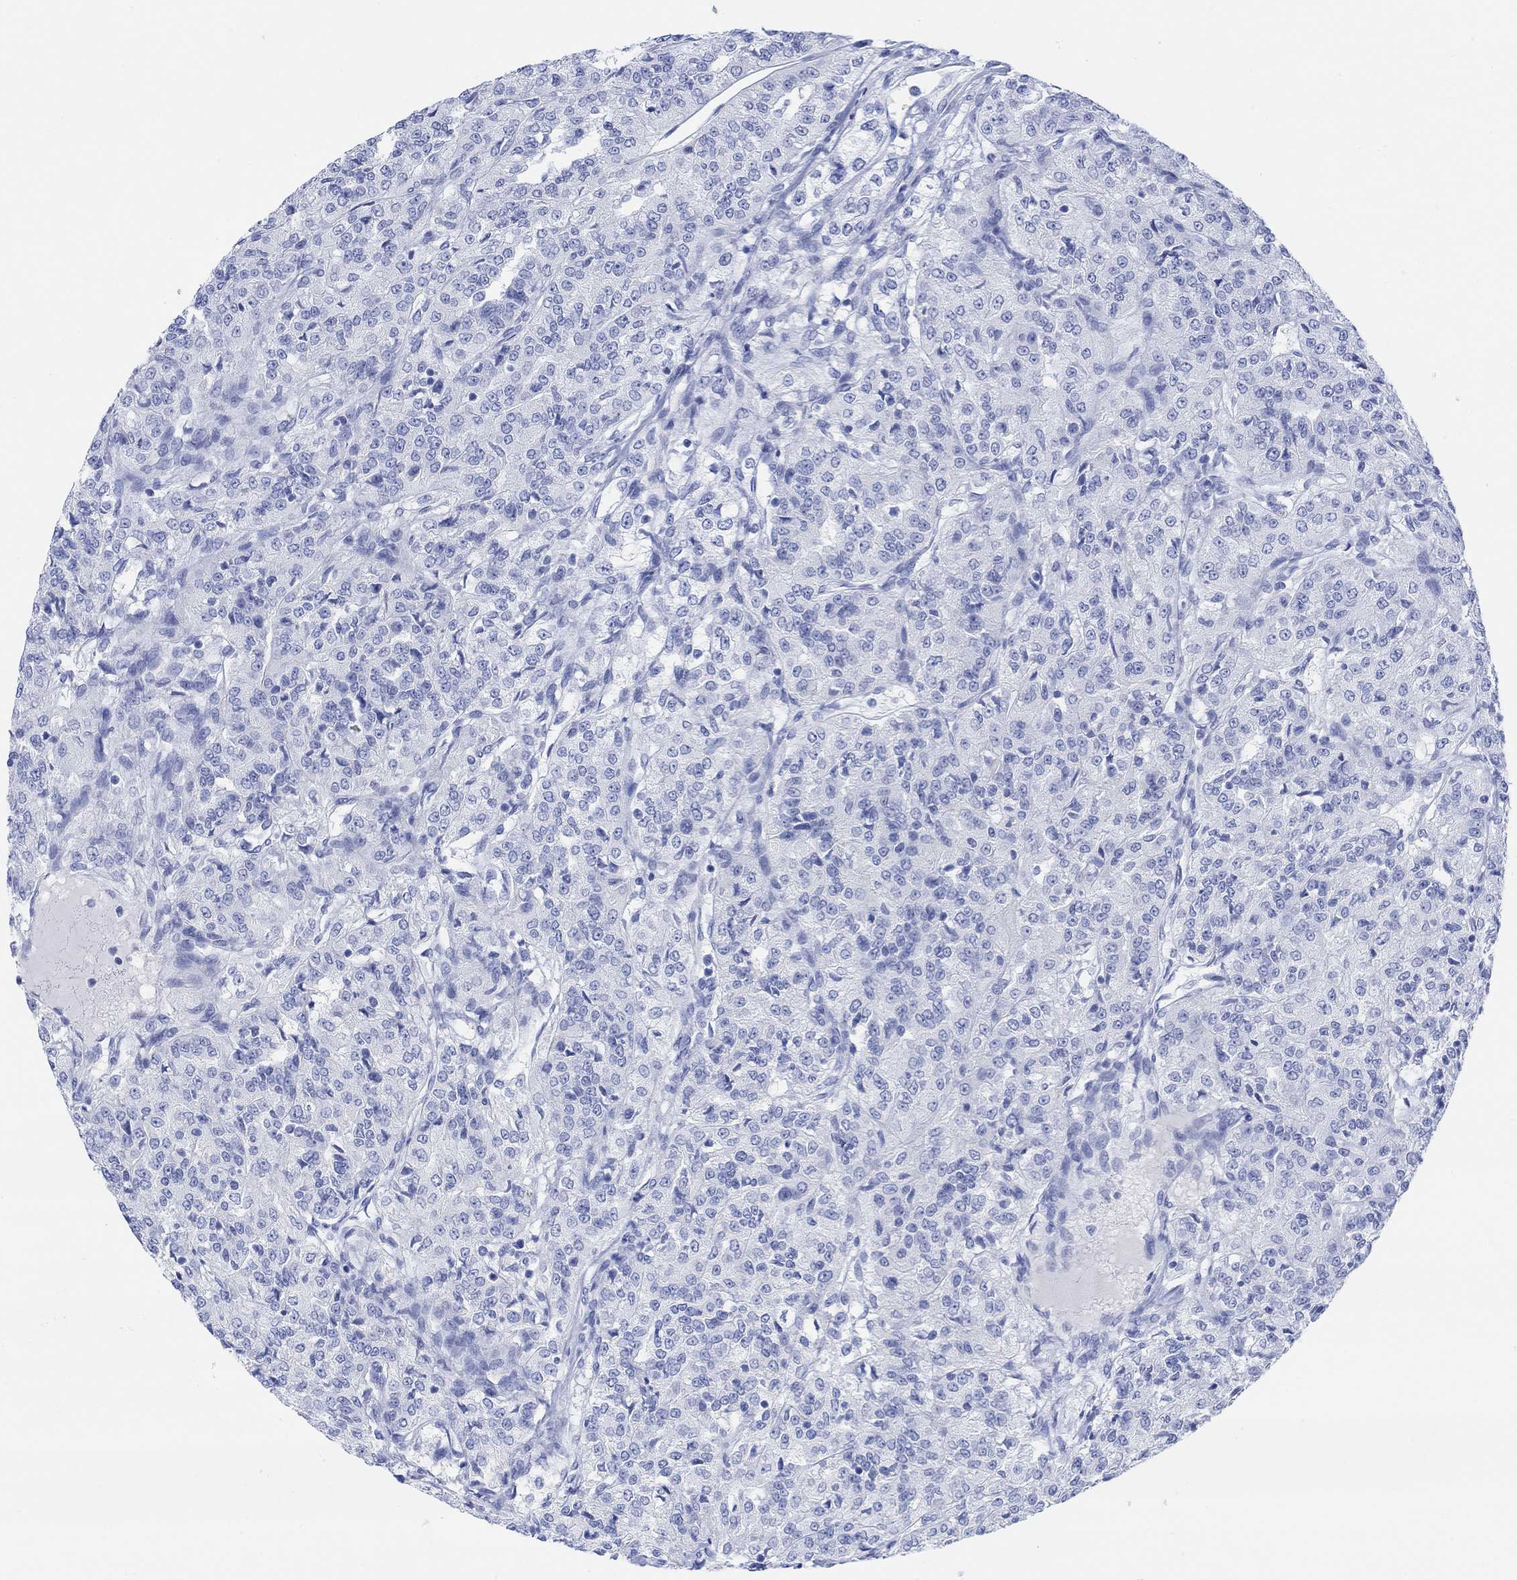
{"staining": {"intensity": "negative", "quantity": "none", "location": "none"}, "tissue": "renal cancer", "cell_type": "Tumor cells", "image_type": "cancer", "snomed": [{"axis": "morphology", "description": "Adenocarcinoma, NOS"}, {"axis": "topography", "description": "Kidney"}], "caption": "Tumor cells are negative for brown protein staining in renal cancer.", "gene": "GNG13", "patient": {"sex": "female", "age": 63}}